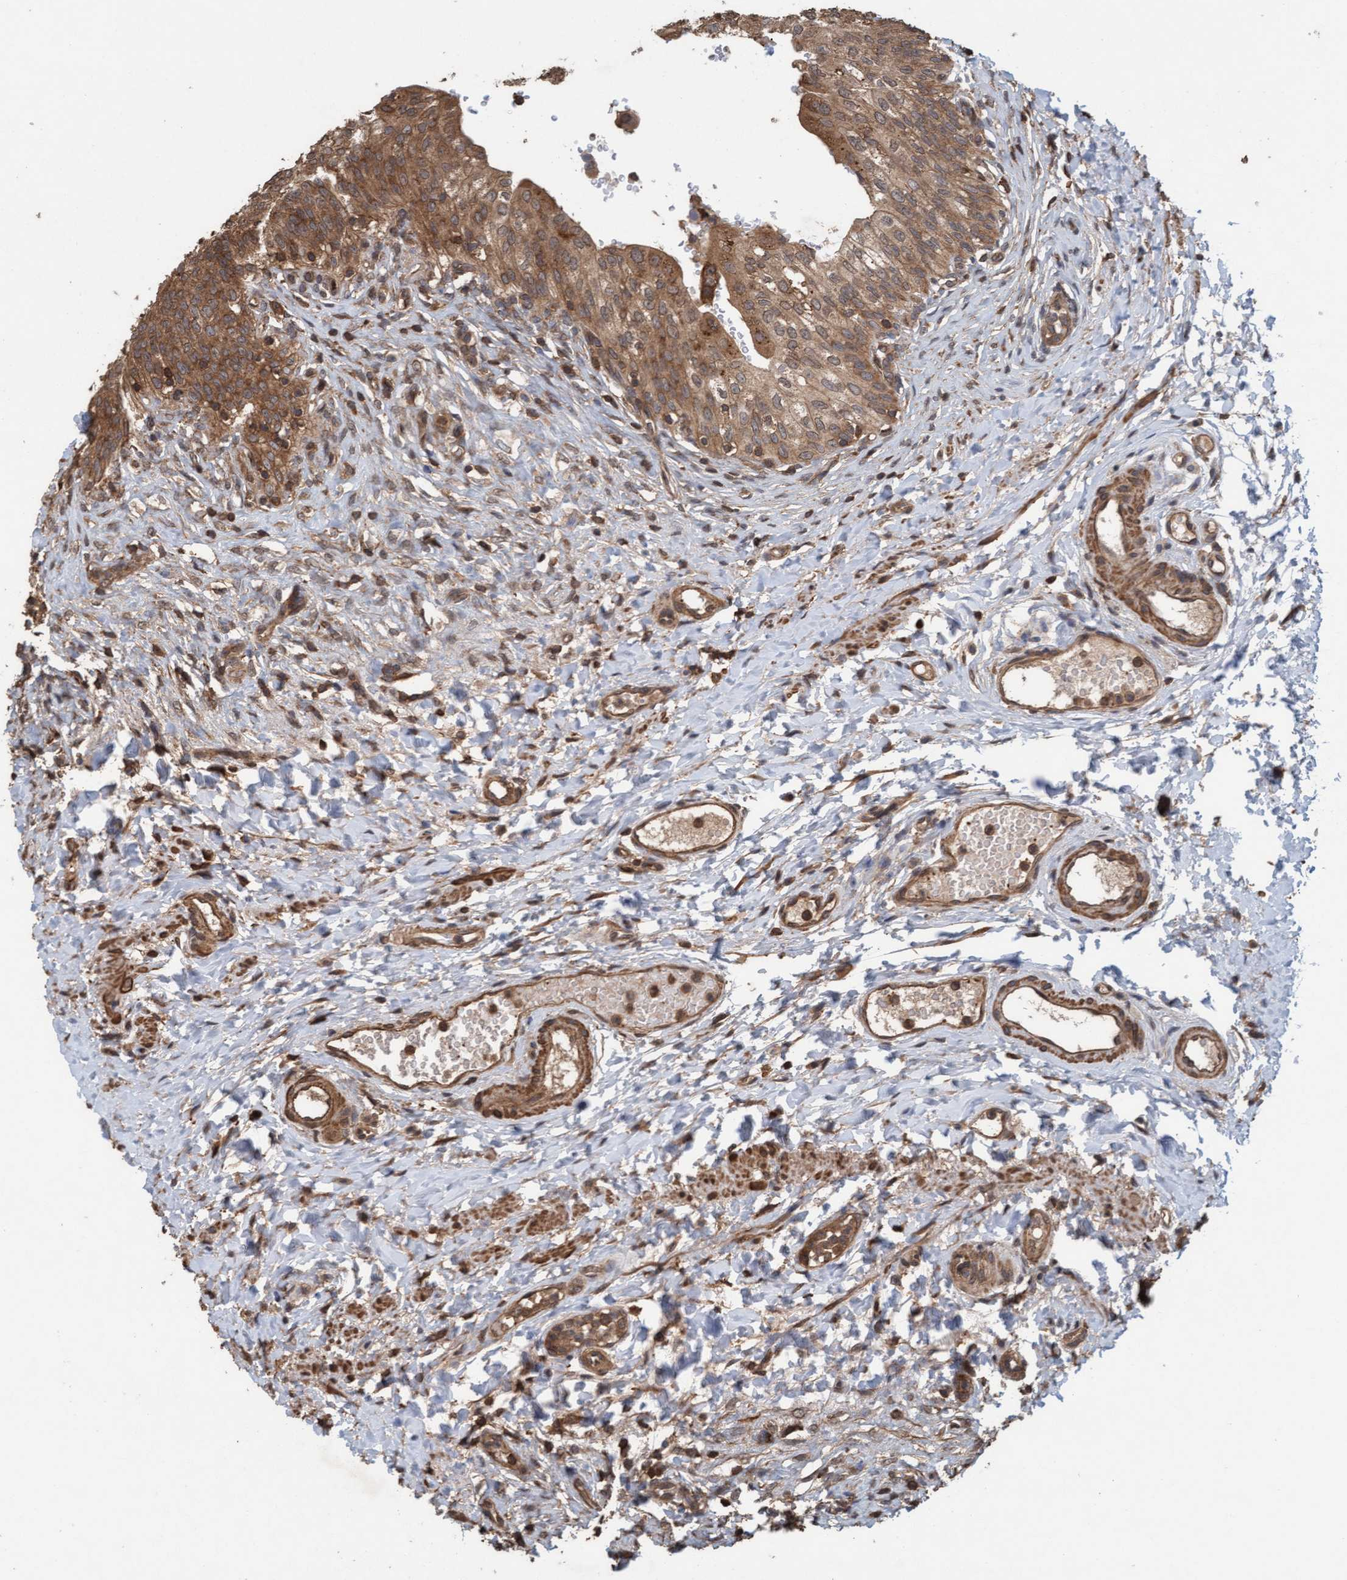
{"staining": {"intensity": "strong", "quantity": ">75%", "location": "cytoplasmic/membranous"}, "tissue": "urinary bladder", "cell_type": "Urothelial cells", "image_type": "normal", "snomed": [{"axis": "morphology", "description": "Urothelial carcinoma, High grade"}, {"axis": "topography", "description": "Urinary bladder"}], "caption": "Immunohistochemistry micrograph of unremarkable urinary bladder: urinary bladder stained using IHC shows high levels of strong protein expression localized specifically in the cytoplasmic/membranous of urothelial cells, appearing as a cytoplasmic/membranous brown color.", "gene": "FXR2", "patient": {"sex": "male", "age": 46}}